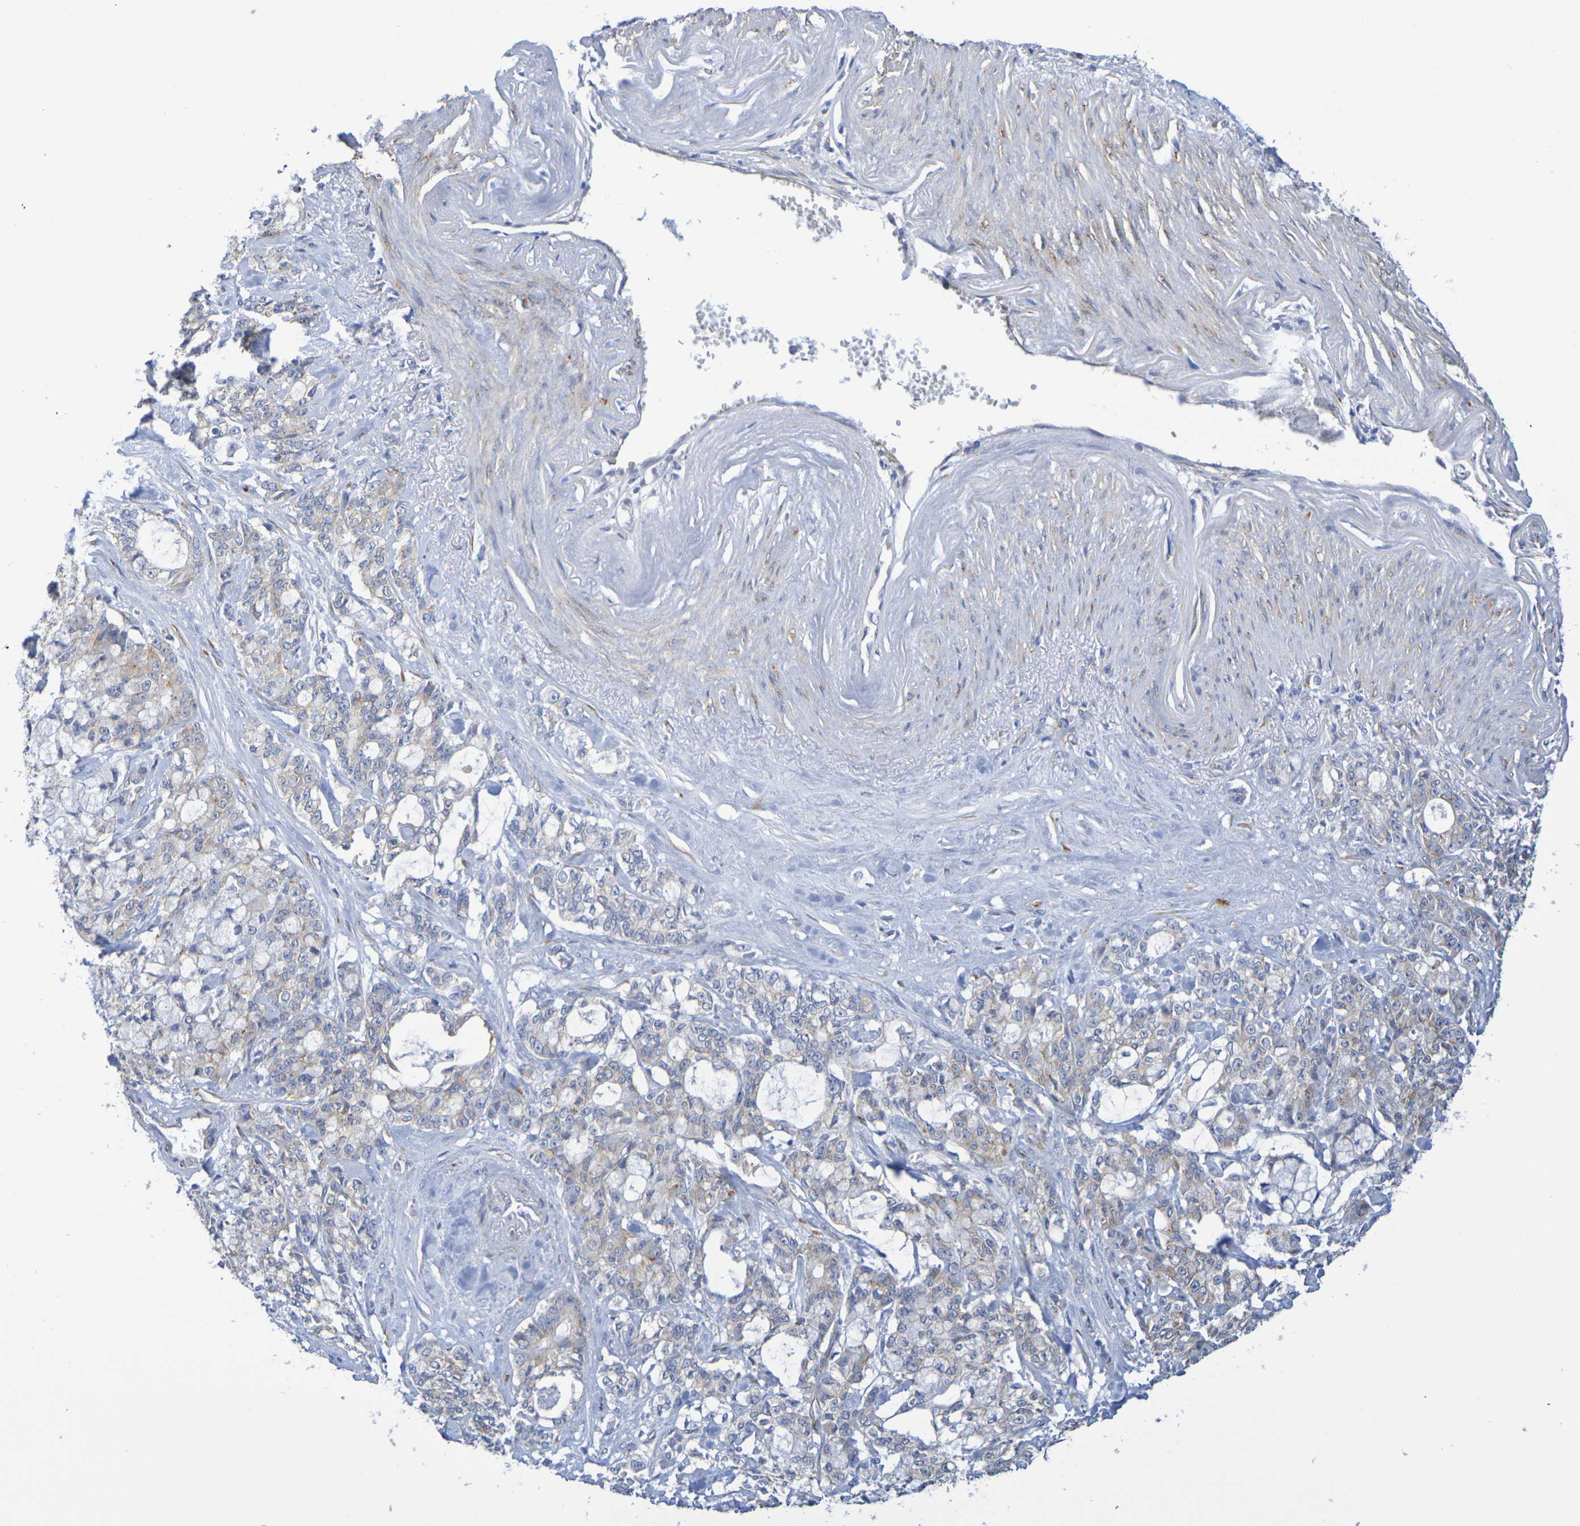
{"staining": {"intensity": "weak", "quantity": ">75%", "location": "cytoplasmic/membranous"}, "tissue": "pancreatic cancer", "cell_type": "Tumor cells", "image_type": "cancer", "snomed": [{"axis": "morphology", "description": "Adenocarcinoma, NOS"}, {"axis": "topography", "description": "Pancreas"}], "caption": "Pancreatic cancer stained with a protein marker reveals weak staining in tumor cells.", "gene": "TMCC3", "patient": {"sex": "female", "age": 73}}